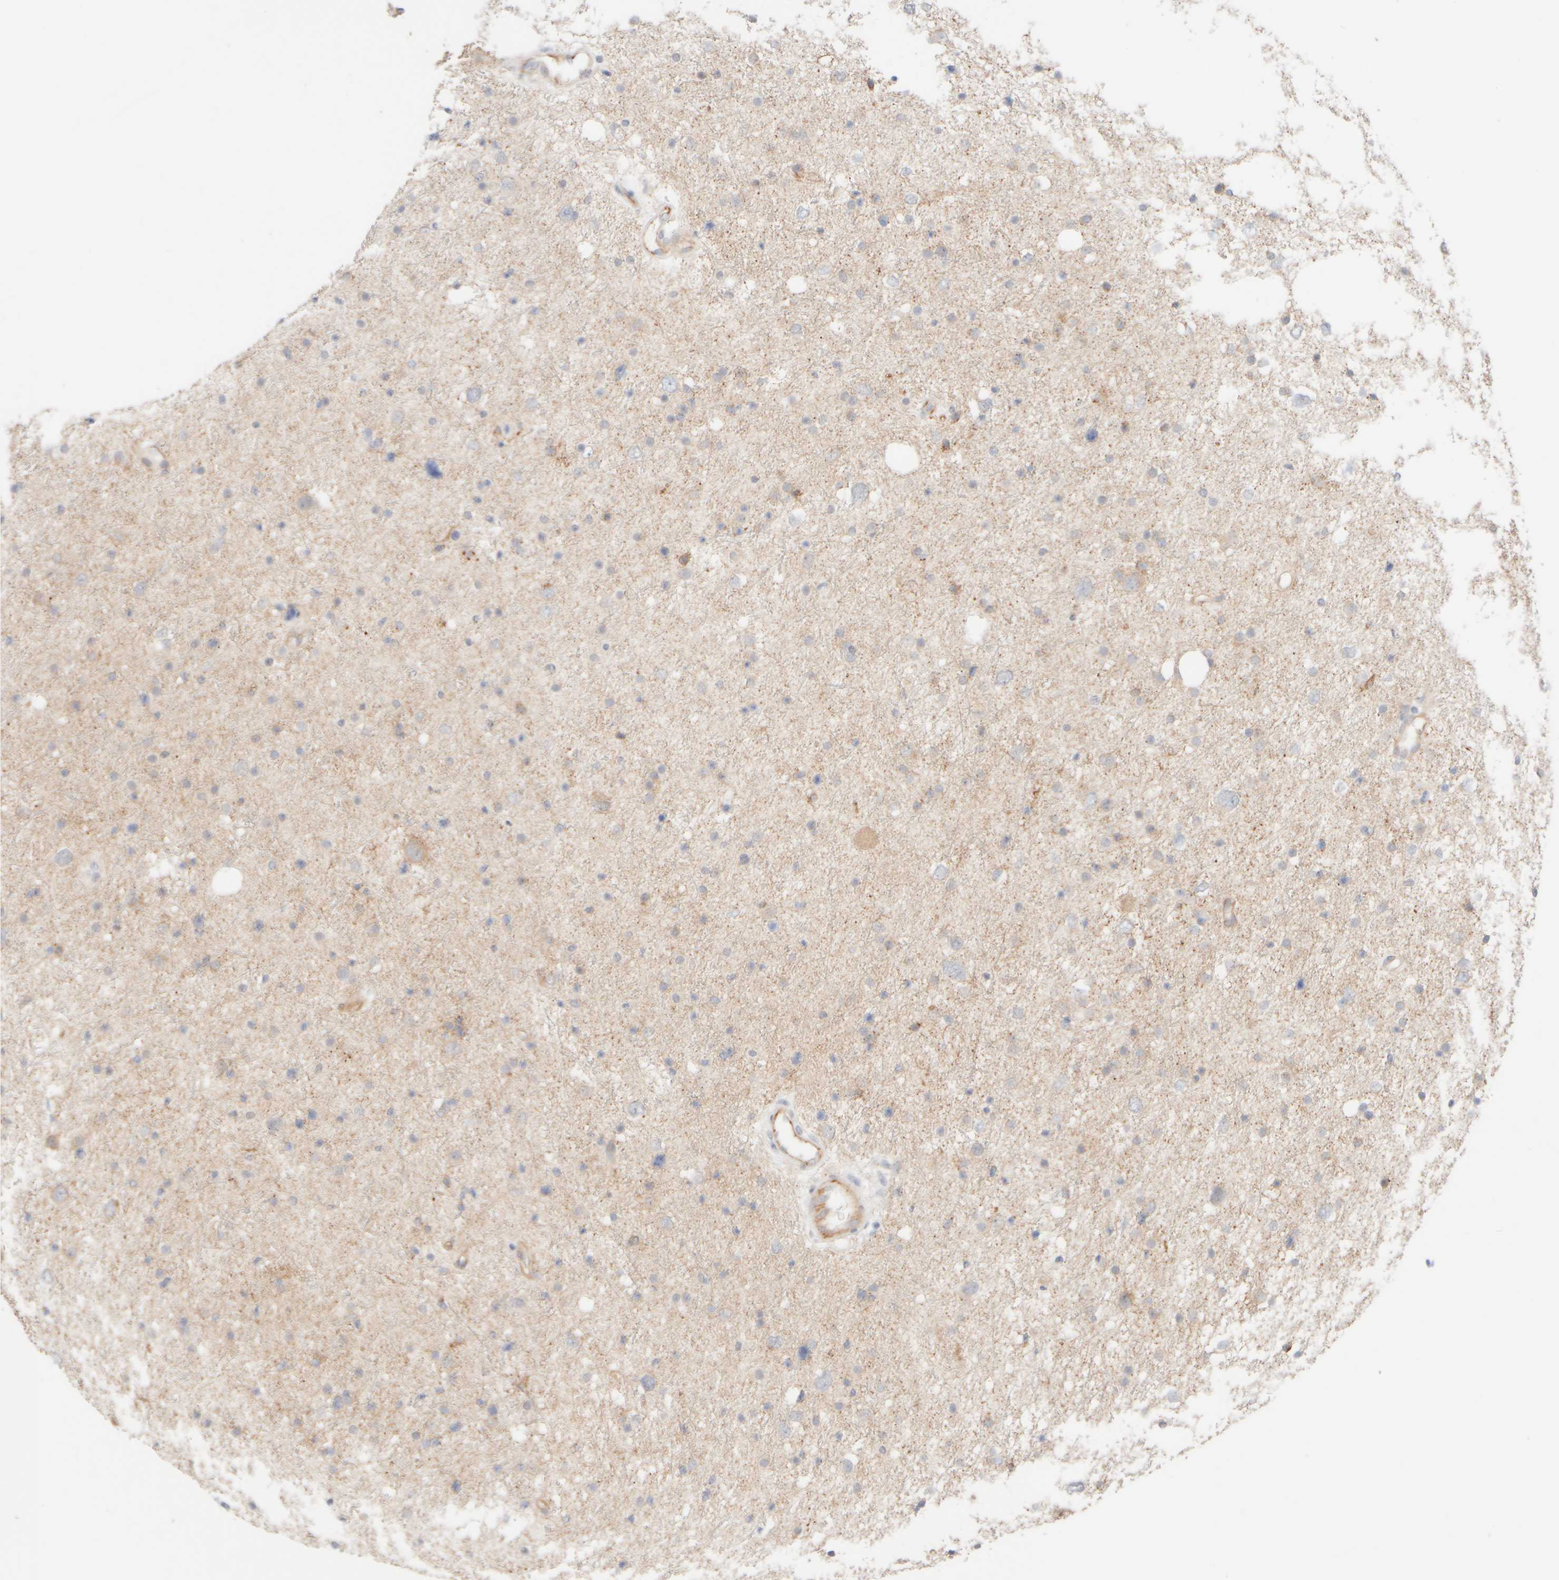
{"staining": {"intensity": "moderate", "quantity": "<25%", "location": "cytoplasmic/membranous"}, "tissue": "glioma", "cell_type": "Tumor cells", "image_type": "cancer", "snomed": [{"axis": "morphology", "description": "Glioma, malignant, Low grade"}, {"axis": "topography", "description": "Brain"}], "caption": "This is a micrograph of immunohistochemistry (IHC) staining of malignant low-grade glioma, which shows moderate expression in the cytoplasmic/membranous of tumor cells.", "gene": "UNC13B", "patient": {"sex": "female", "age": 37}}